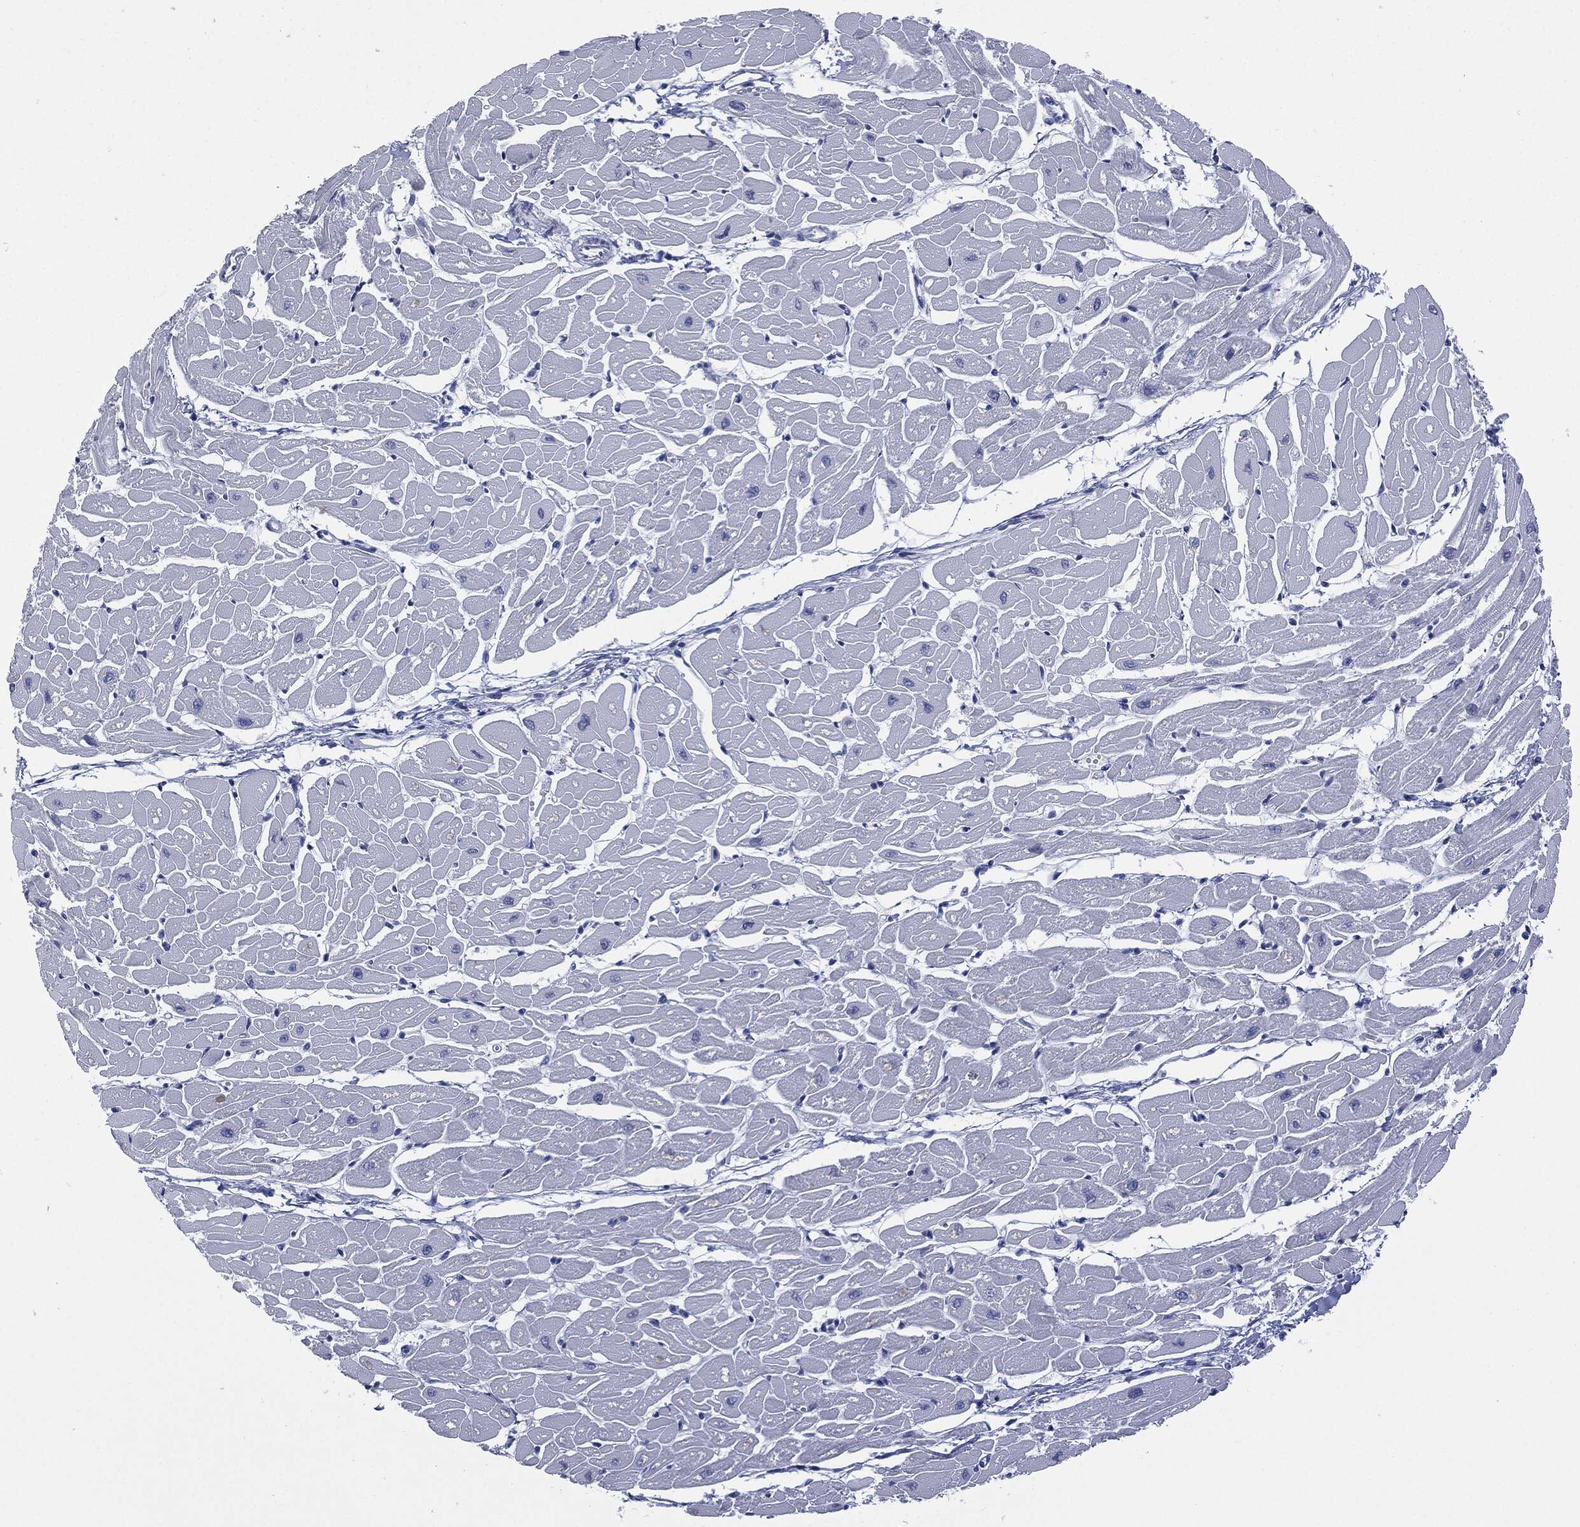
{"staining": {"intensity": "negative", "quantity": "none", "location": "none"}, "tissue": "heart muscle", "cell_type": "Cardiomyocytes", "image_type": "normal", "snomed": [{"axis": "morphology", "description": "Normal tissue, NOS"}, {"axis": "topography", "description": "Heart"}], "caption": "Histopathology image shows no significant protein staining in cardiomyocytes of benign heart muscle.", "gene": "MUC16", "patient": {"sex": "male", "age": 57}}